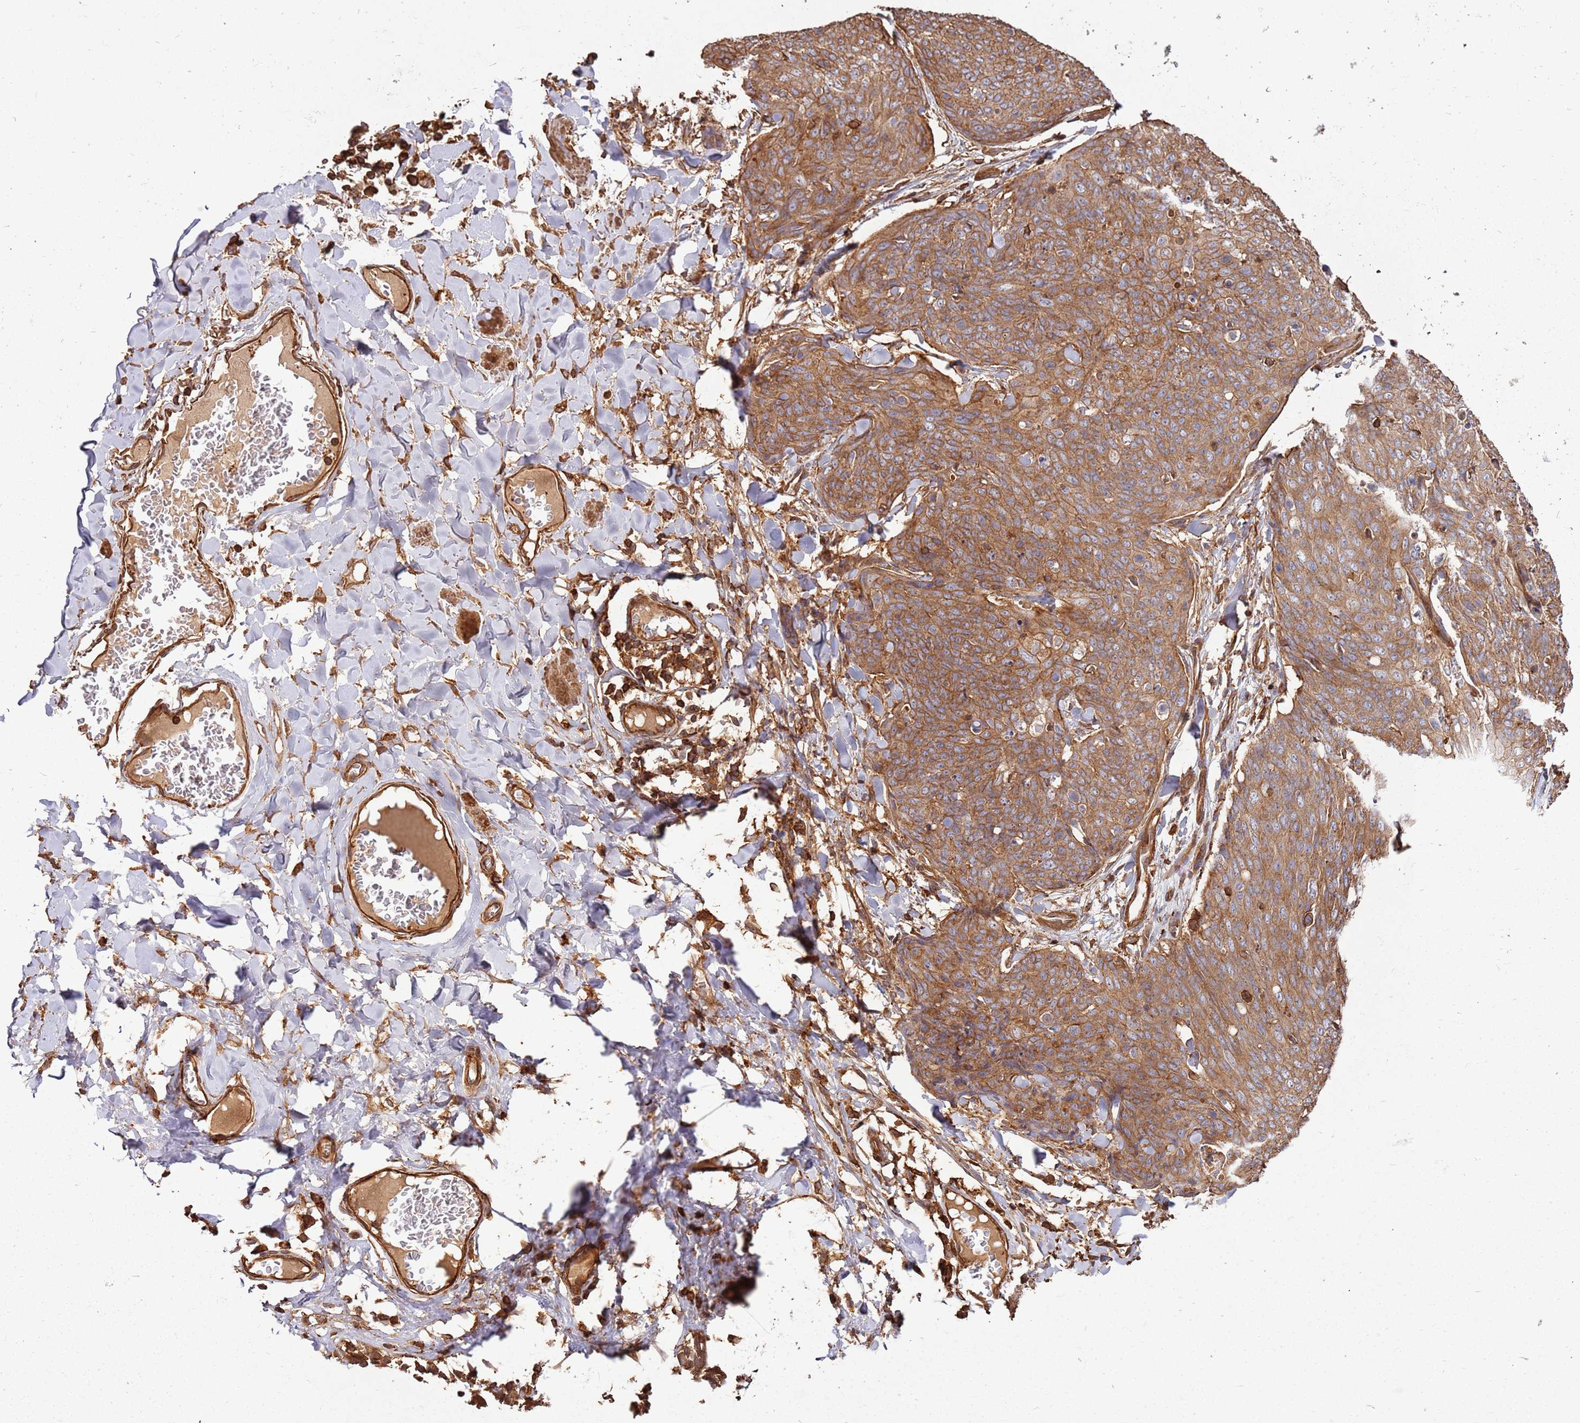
{"staining": {"intensity": "moderate", "quantity": ">75%", "location": "cytoplasmic/membranous"}, "tissue": "skin cancer", "cell_type": "Tumor cells", "image_type": "cancer", "snomed": [{"axis": "morphology", "description": "Squamous cell carcinoma, NOS"}, {"axis": "topography", "description": "Skin"}, {"axis": "topography", "description": "Vulva"}], "caption": "There is medium levels of moderate cytoplasmic/membranous staining in tumor cells of squamous cell carcinoma (skin), as demonstrated by immunohistochemical staining (brown color).", "gene": "ACVR2A", "patient": {"sex": "female", "age": 85}}